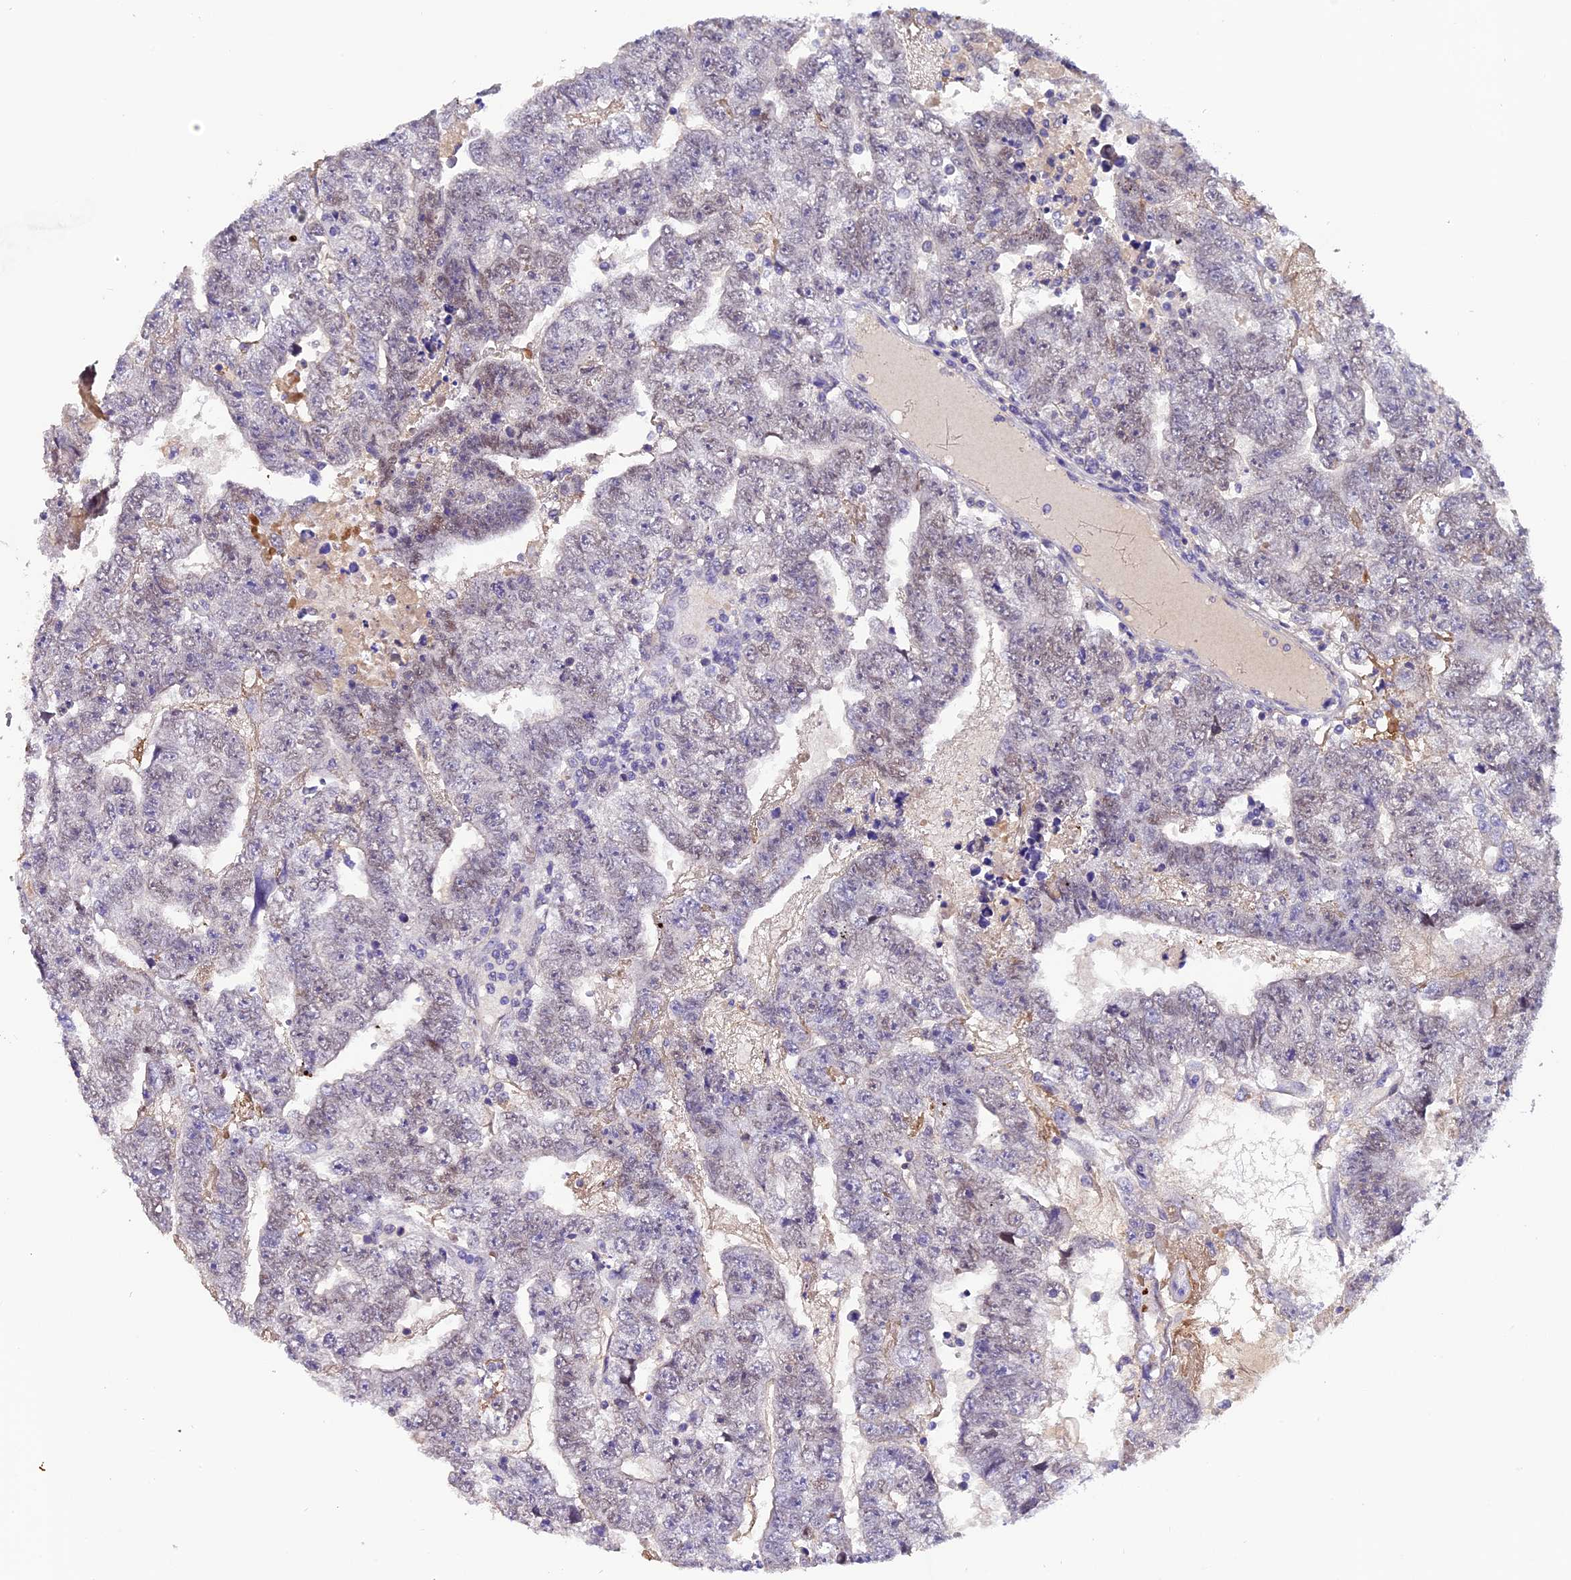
{"staining": {"intensity": "weak", "quantity": "<25%", "location": "nuclear"}, "tissue": "testis cancer", "cell_type": "Tumor cells", "image_type": "cancer", "snomed": [{"axis": "morphology", "description": "Carcinoma, Embryonal, NOS"}, {"axis": "topography", "description": "Testis"}], "caption": "Immunohistochemistry of testis embryonal carcinoma displays no staining in tumor cells.", "gene": "MEX3B", "patient": {"sex": "male", "age": 25}}